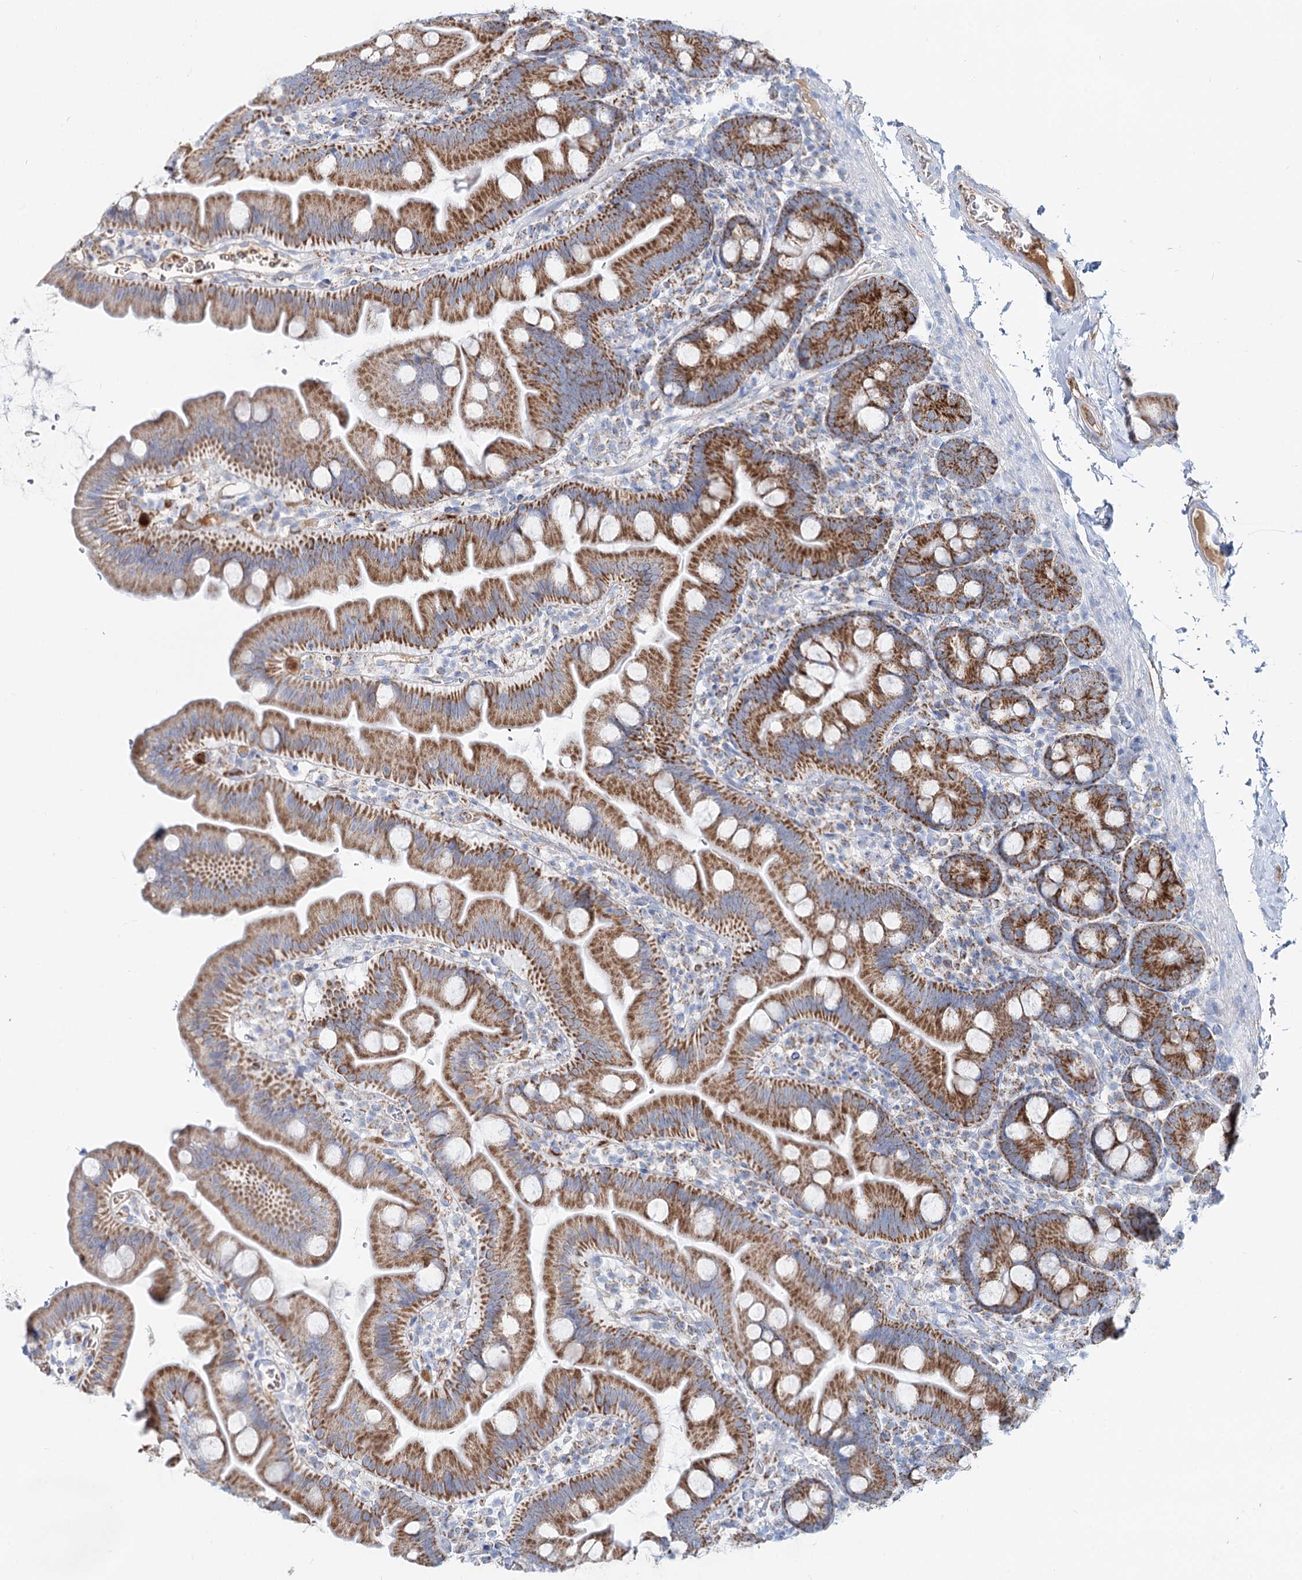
{"staining": {"intensity": "moderate", "quantity": ">75%", "location": "cytoplasmic/membranous"}, "tissue": "small intestine", "cell_type": "Glandular cells", "image_type": "normal", "snomed": [{"axis": "morphology", "description": "Normal tissue, NOS"}, {"axis": "topography", "description": "Small intestine"}], "caption": "Benign small intestine shows moderate cytoplasmic/membranous positivity in approximately >75% of glandular cells.", "gene": "MCCC2", "patient": {"sex": "female", "age": 68}}